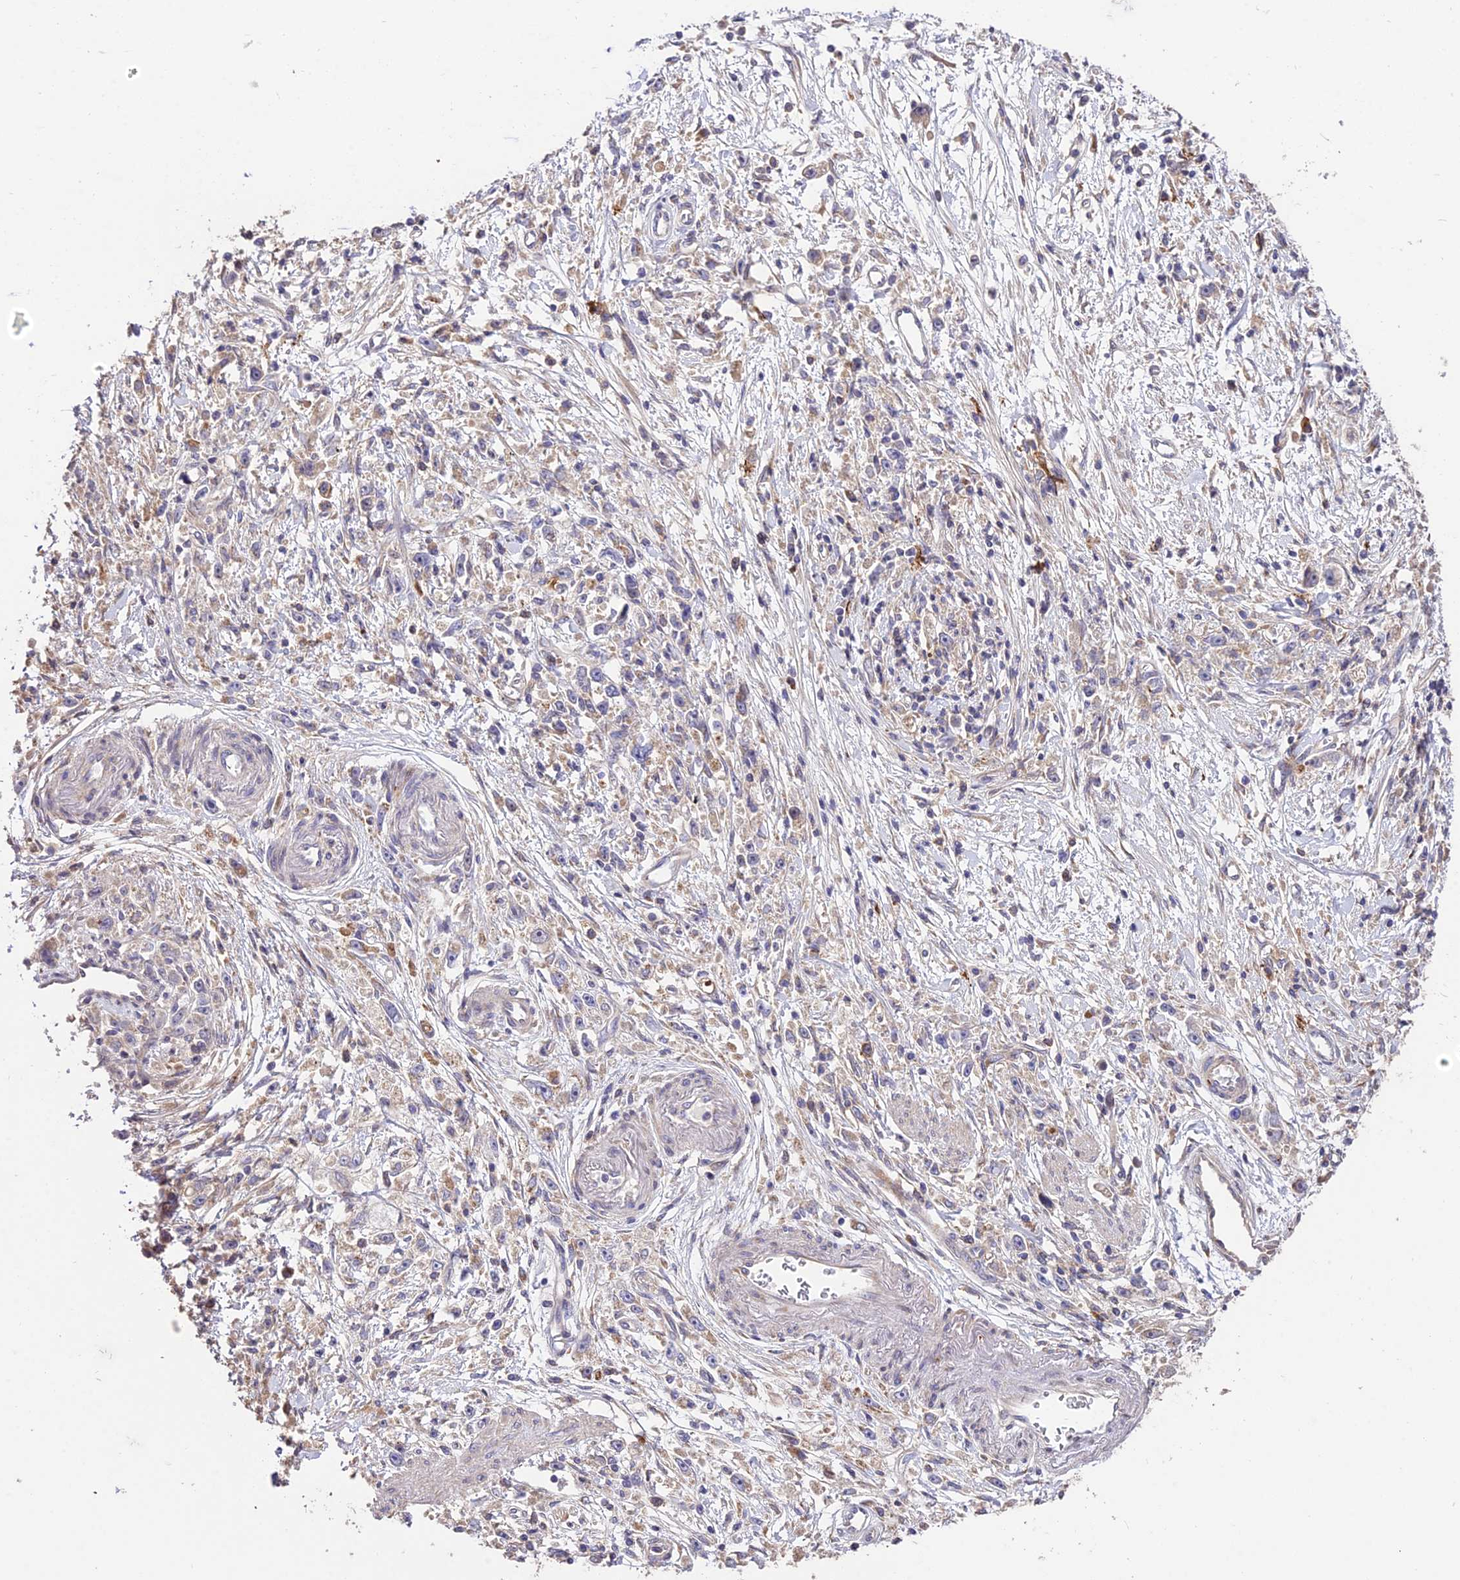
{"staining": {"intensity": "weak", "quantity": "<25%", "location": "cytoplasmic/membranous"}, "tissue": "stomach cancer", "cell_type": "Tumor cells", "image_type": "cancer", "snomed": [{"axis": "morphology", "description": "Adenocarcinoma, NOS"}, {"axis": "topography", "description": "Stomach"}], "caption": "IHC of adenocarcinoma (stomach) exhibits no staining in tumor cells.", "gene": "ROCK1", "patient": {"sex": "female", "age": 59}}